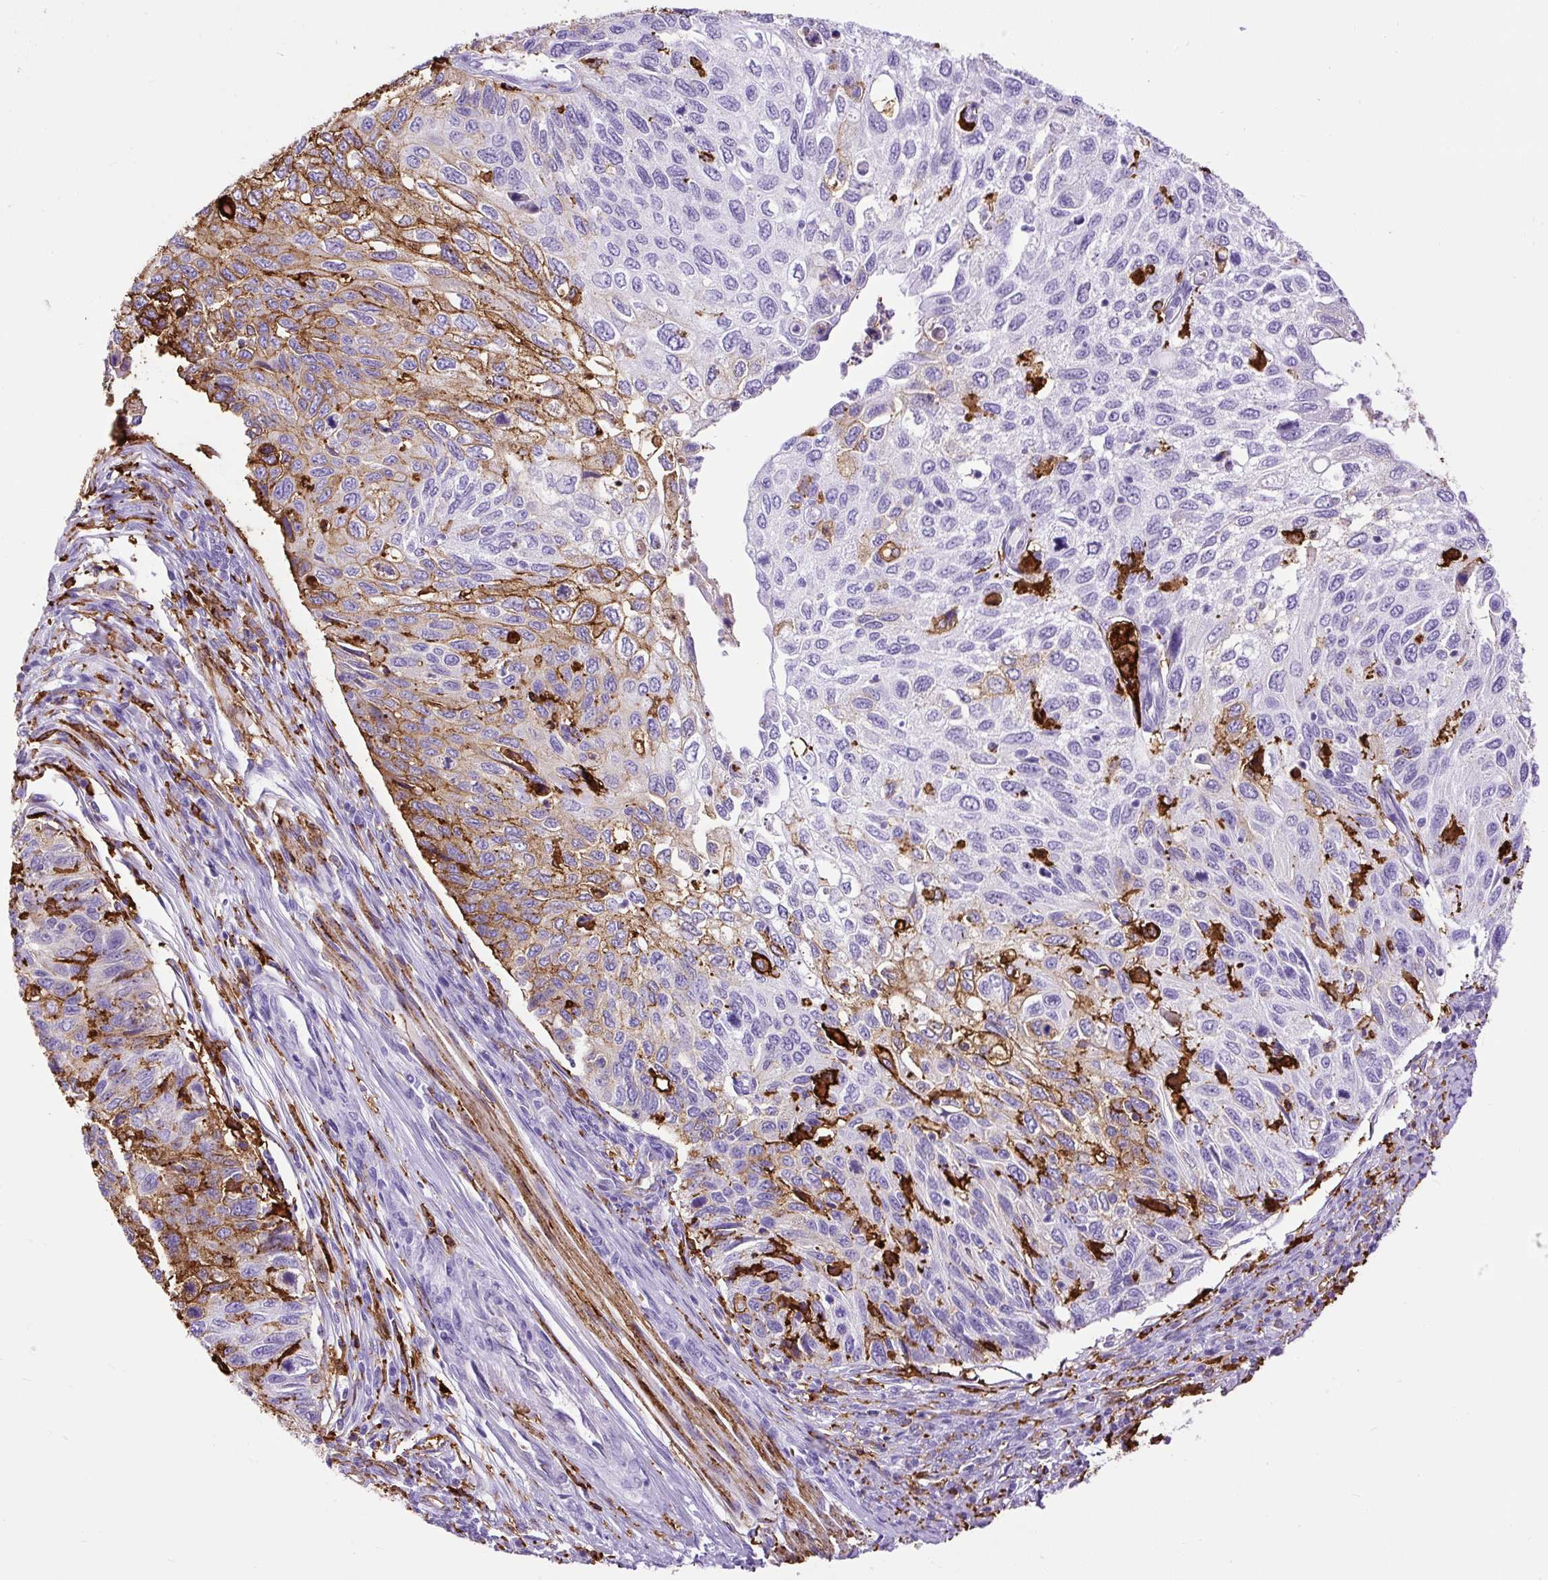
{"staining": {"intensity": "moderate", "quantity": "<25%", "location": "cytoplasmic/membranous"}, "tissue": "cervical cancer", "cell_type": "Tumor cells", "image_type": "cancer", "snomed": [{"axis": "morphology", "description": "Squamous cell carcinoma, NOS"}, {"axis": "topography", "description": "Cervix"}], "caption": "Human squamous cell carcinoma (cervical) stained with a protein marker demonstrates moderate staining in tumor cells.", "gene": "HLA-DRA", "patient": {"sex": "female", "age": 70}}